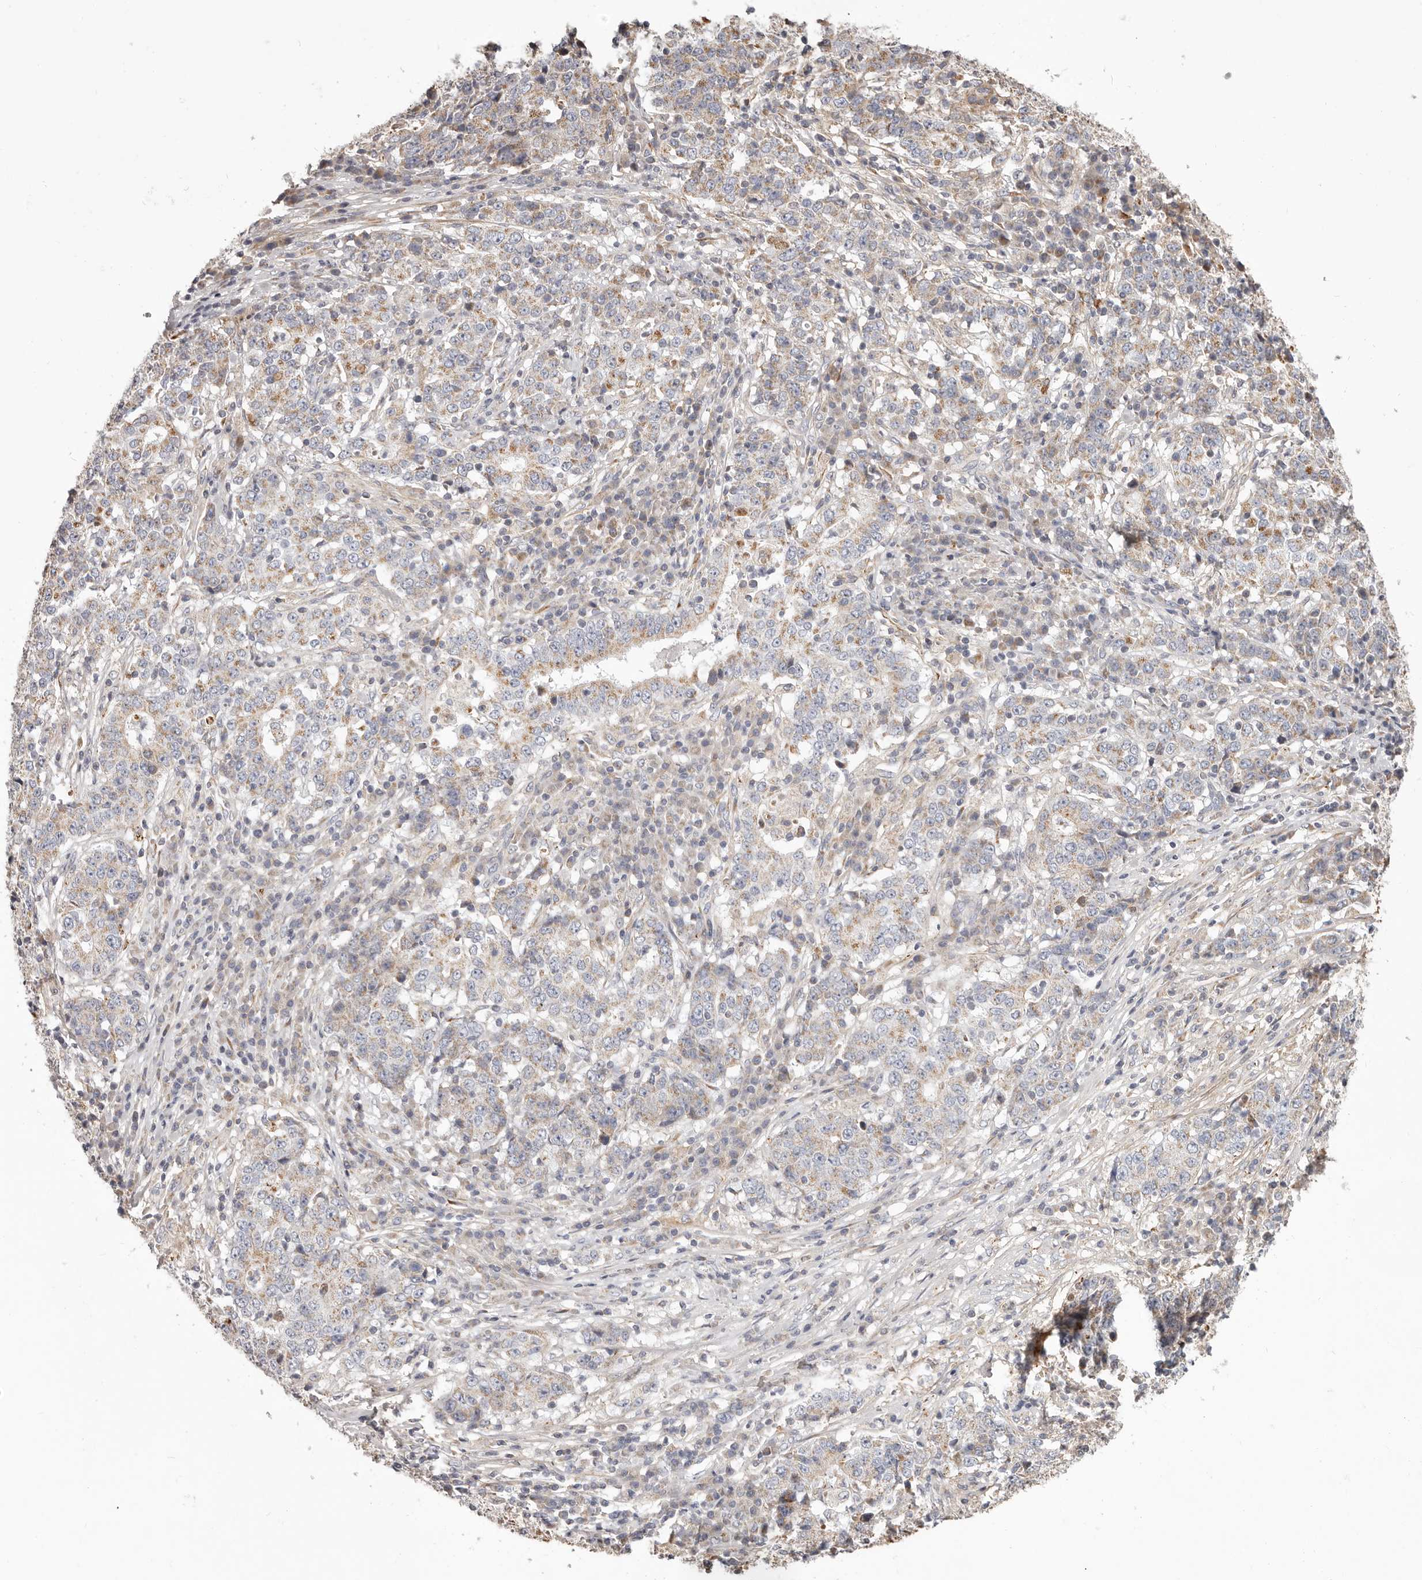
{"staining": {"intensity": "weak", "quantity": ">75%", "location": "cytoplasmic/membranous"}, "tissue": "stomach cancer", "cell_type": "Tumor cells", "image_type": "cancer", "snomed": [{"axis": "morphology", "description": "Adenocarcinoma, NOS"}, {"axis": "topography", "description": "Stomach"}], "caption": "This is a micrograph of IHC staining of stomach adenocarcinoma, which shows weak positivity in the cytoplasmic/membranous of tumor cells.", "gene": "MRPS10", "patient": {"sex": "male", "age": 59}}